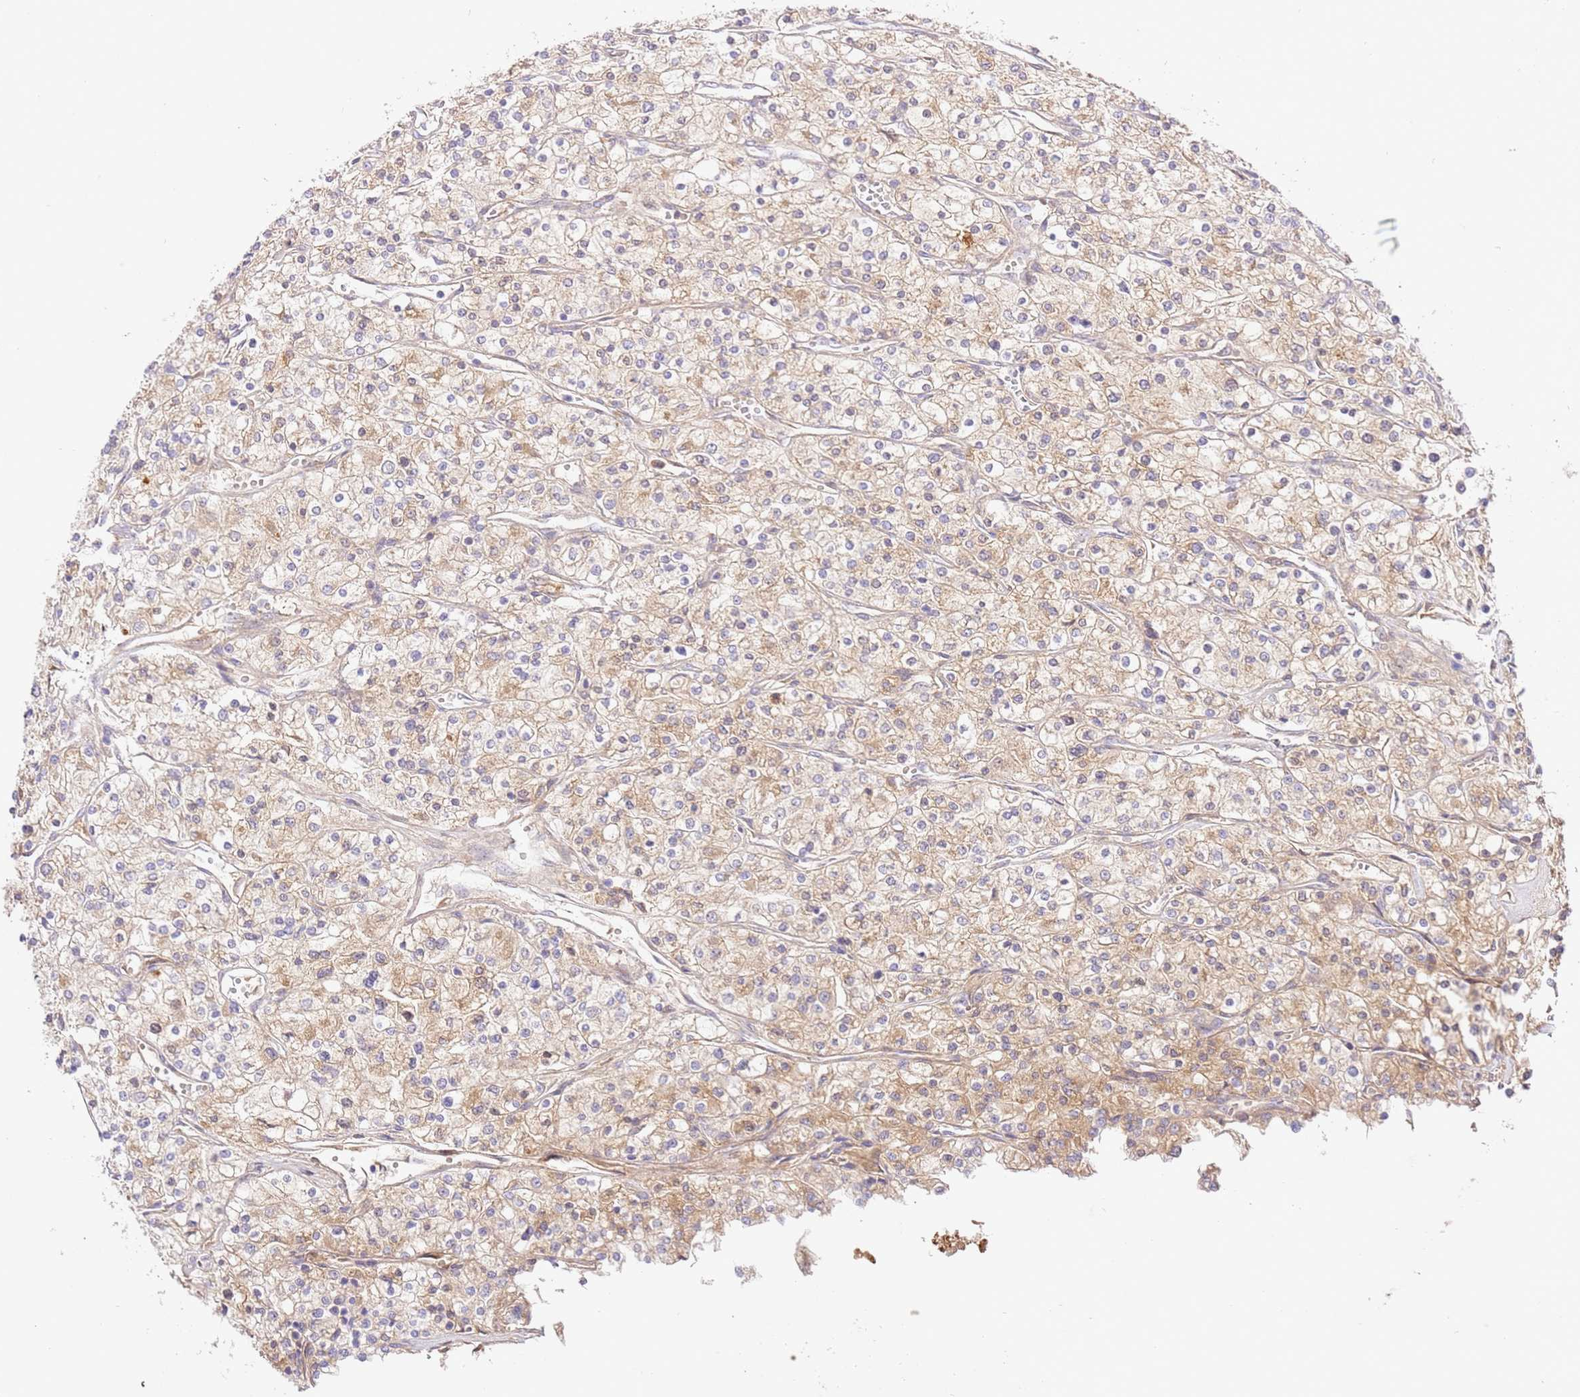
{"staining": {"intensity": "weak", "quantity": ">75%", "location": "cytoplasmic/membranous"}, "tissue": "renal cancer", "cell_type": "Tumor cells", "image_type": "cancer", "snomed": [{"axis": "morphology", "description": "Adenocarcinoma, NOS"}, {"axis": "topography", "description": "Kidney"}], "caption": "Immunohistochemical staining of human renal cancer (adenocarcinoma) exhibits weak cytoplasmic/membranous protein staining in about >75% of tumor cells. (DAB (3,3'-diaminobenzidine) IHC with brightfield microscopy, high magnification).", "gene": "C8G", "patient": {"sex": "male", "age": 80}}